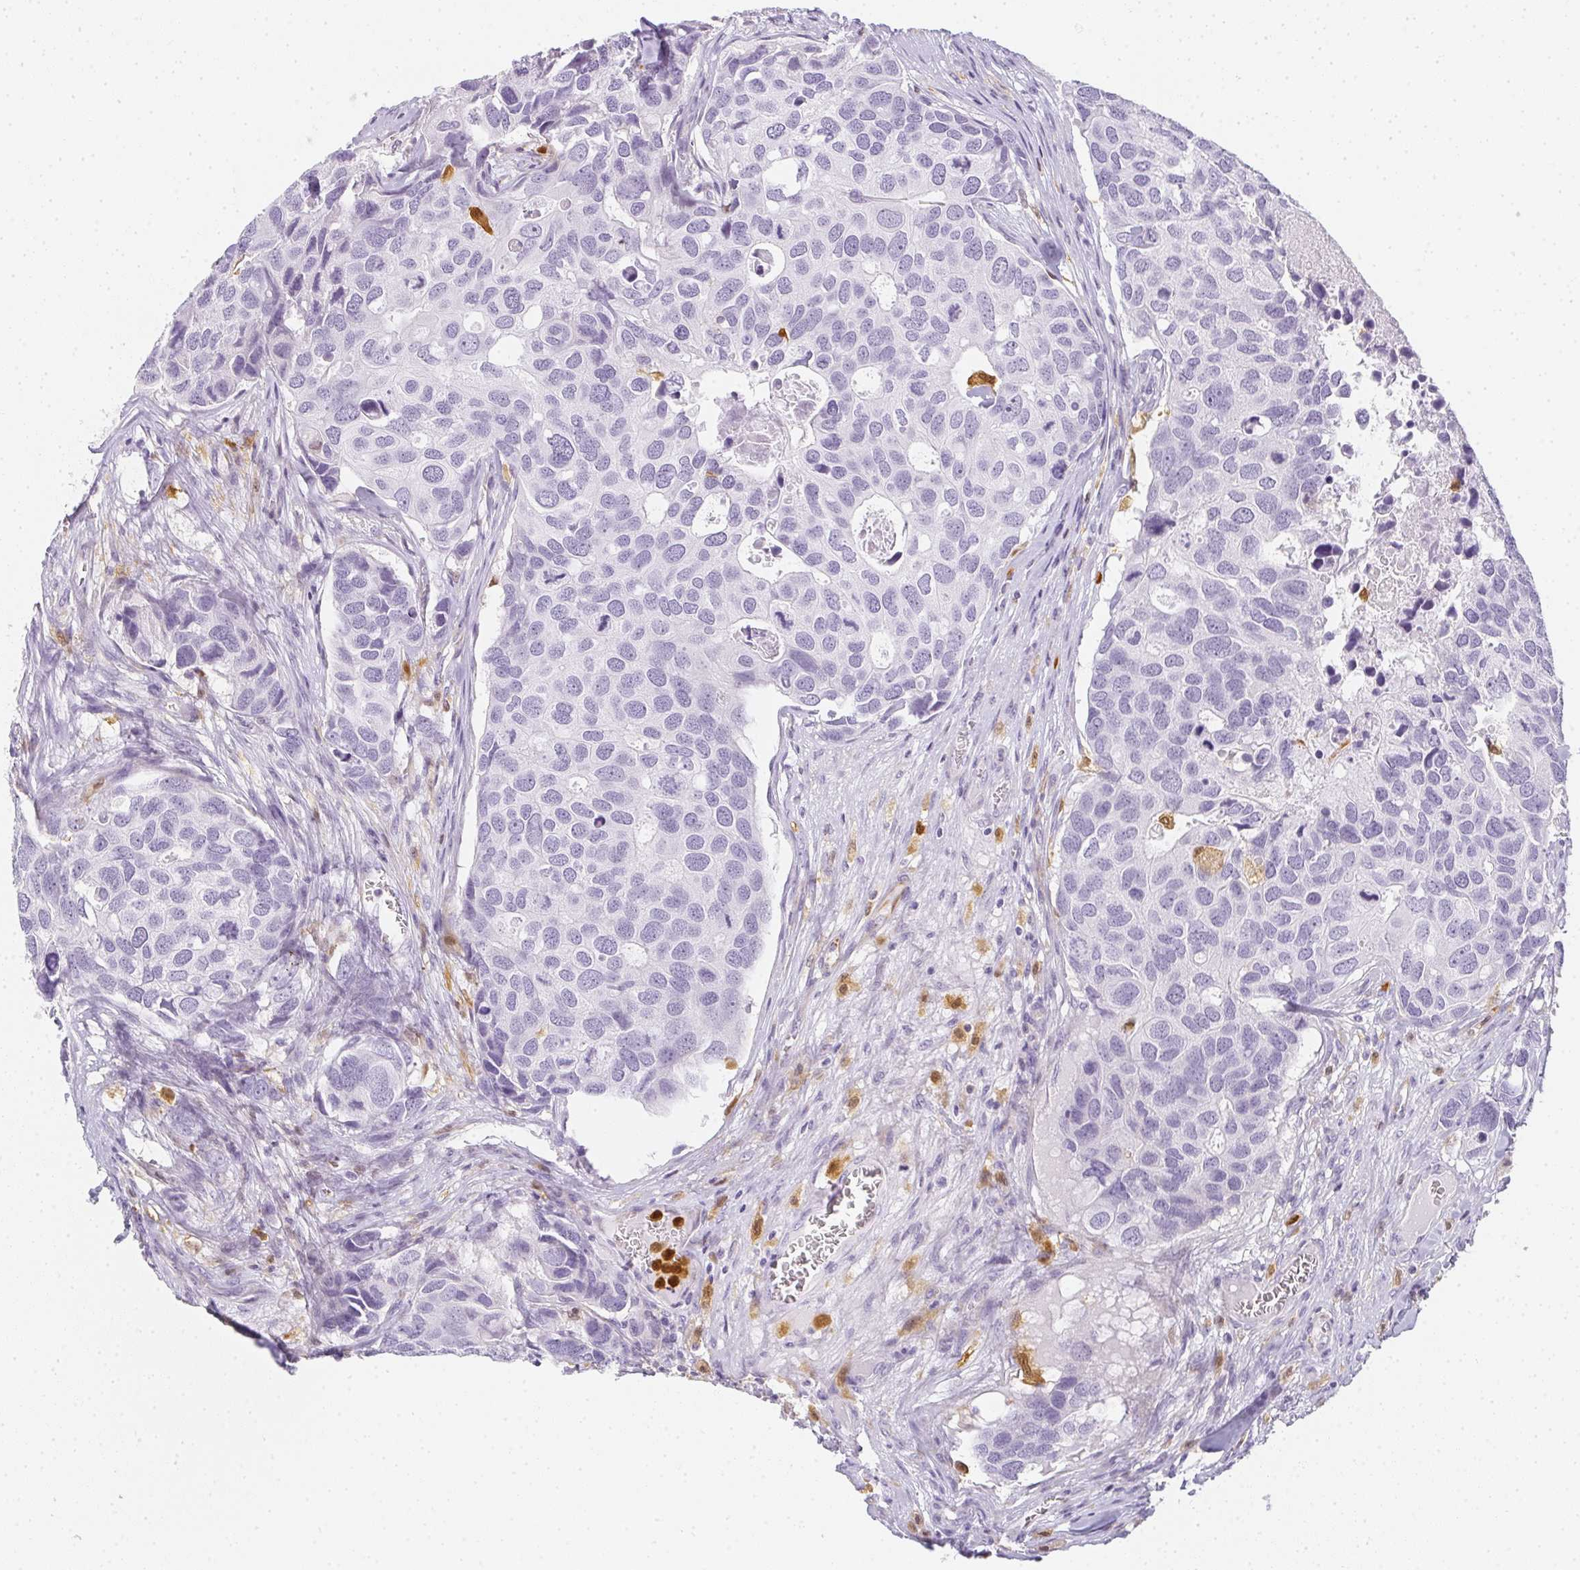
{"staining": {"intensity": "negative", "quantity": "none", "location": "none"}, "tissue": "breast cancer", "cell_type": "Tumor cells", "image_type": "cancer", "snomed": [{"axis": "morphology", "description": "Duct carcinoma"}, {"axis": "topography", "description": "Breast"}], "caption": "Tumor cells are negative for protein expression in human breast invasive ductal carcinoma.", "gene": "HK3", "patient": {"sex": "female", "age": 83}}